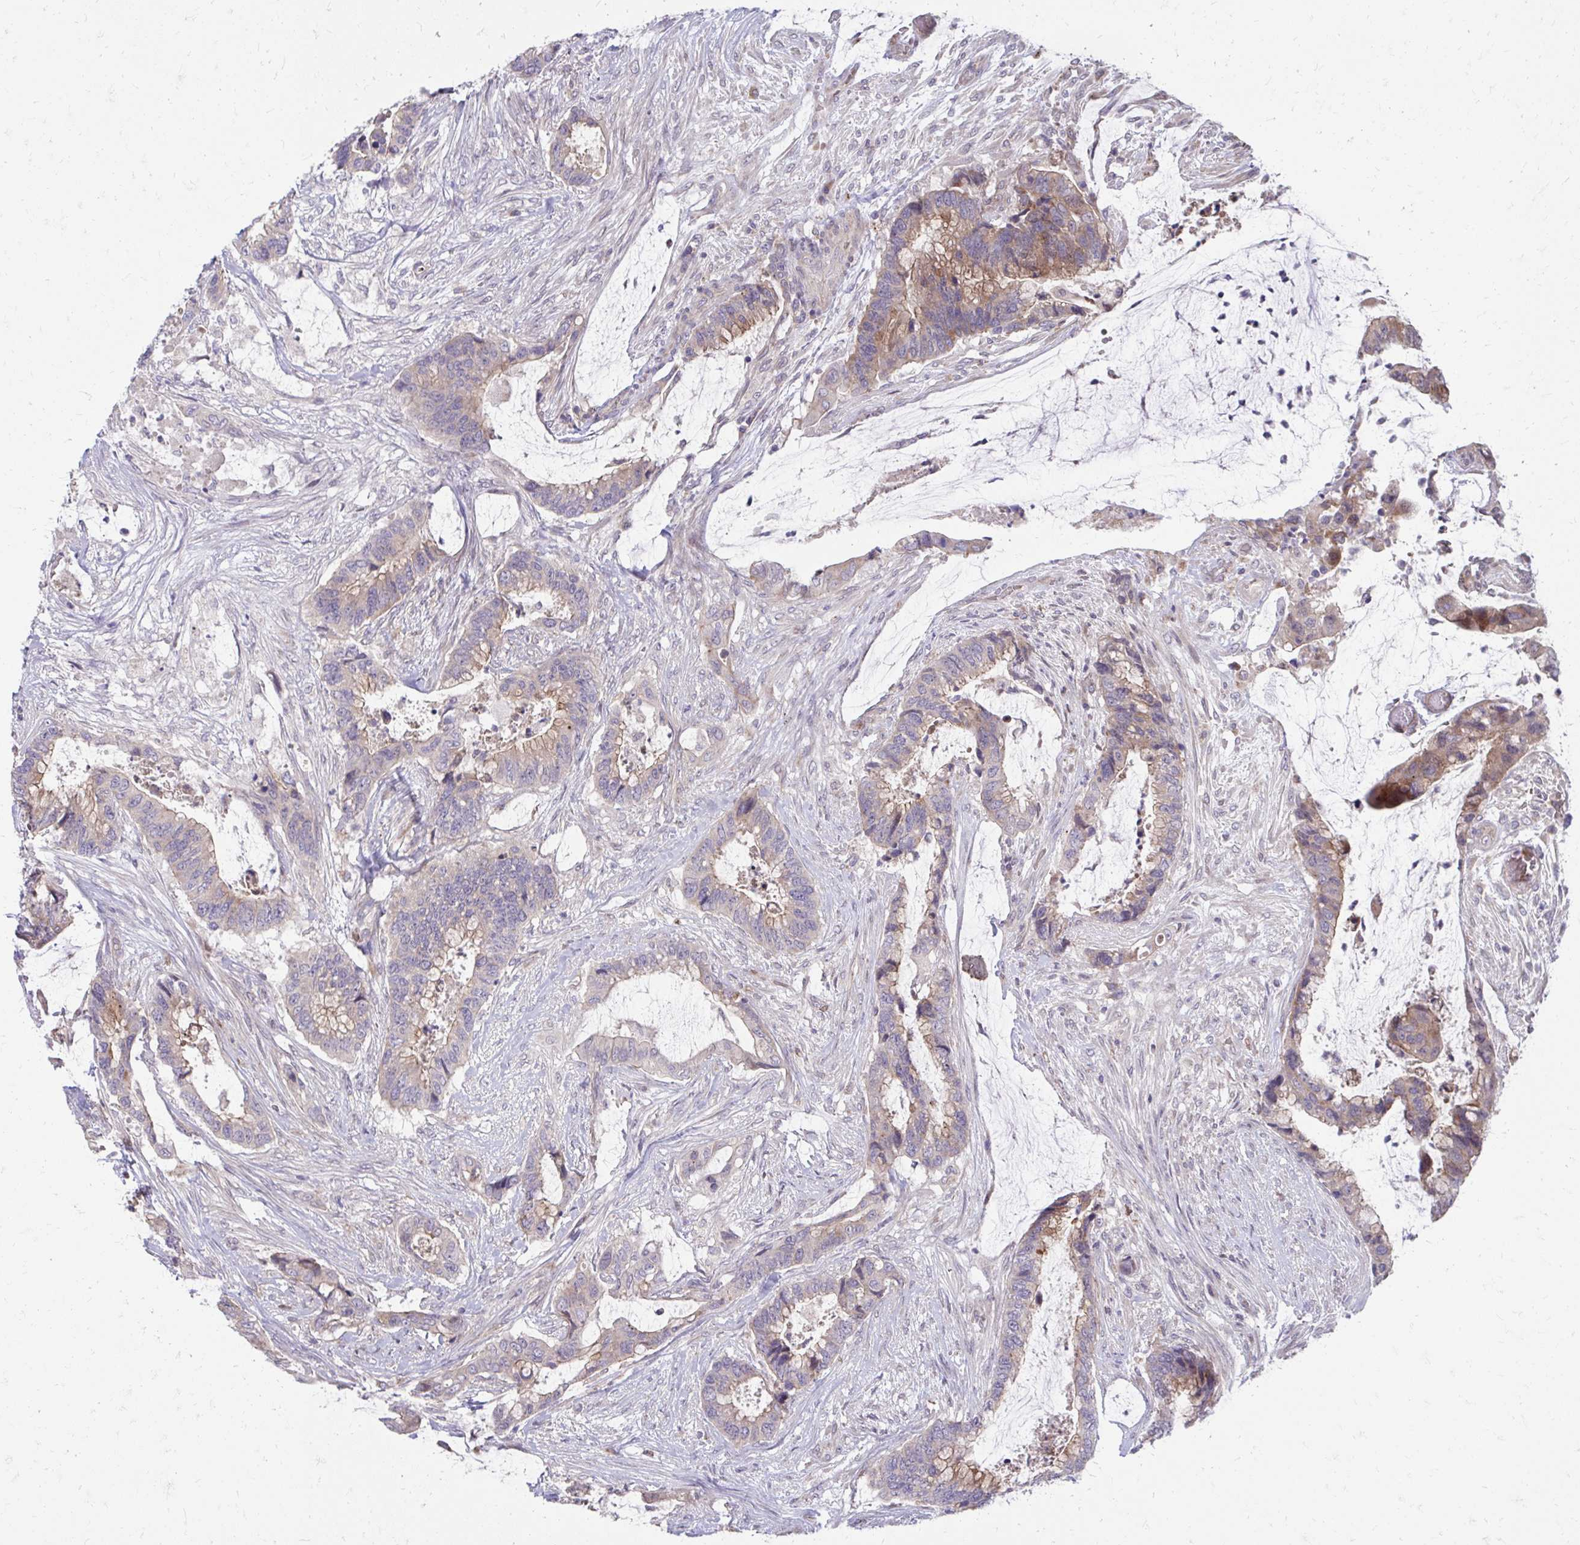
{"staining": {"intensity": "moderate", "quantity": "25%-75%", "location": "cytoplasmic/membranous"}, "tissue": "colorectal cancer", "cell_type": "Tumor cells", "image_type": "cancer", "snomed": [{"axis": "morphology", "description": "Adenocarcinoma, NOS"}, {"axis": "topography", "description": "Rectum"}], "caption": "Immunohistochemical staining of human adenocarcinoma (colorectal) reveals medium levels of moderate cytoplasmic/membranous protein expression in about 25%-75% of tumor cells. The staining was performed using DAB to visualize the protein expression in brown, while the nuclei were stained in blue with hematoxylin (Magnification: 20x).", "gene": "ITPR2", "patient": {"sex": "female", "age": 59}}